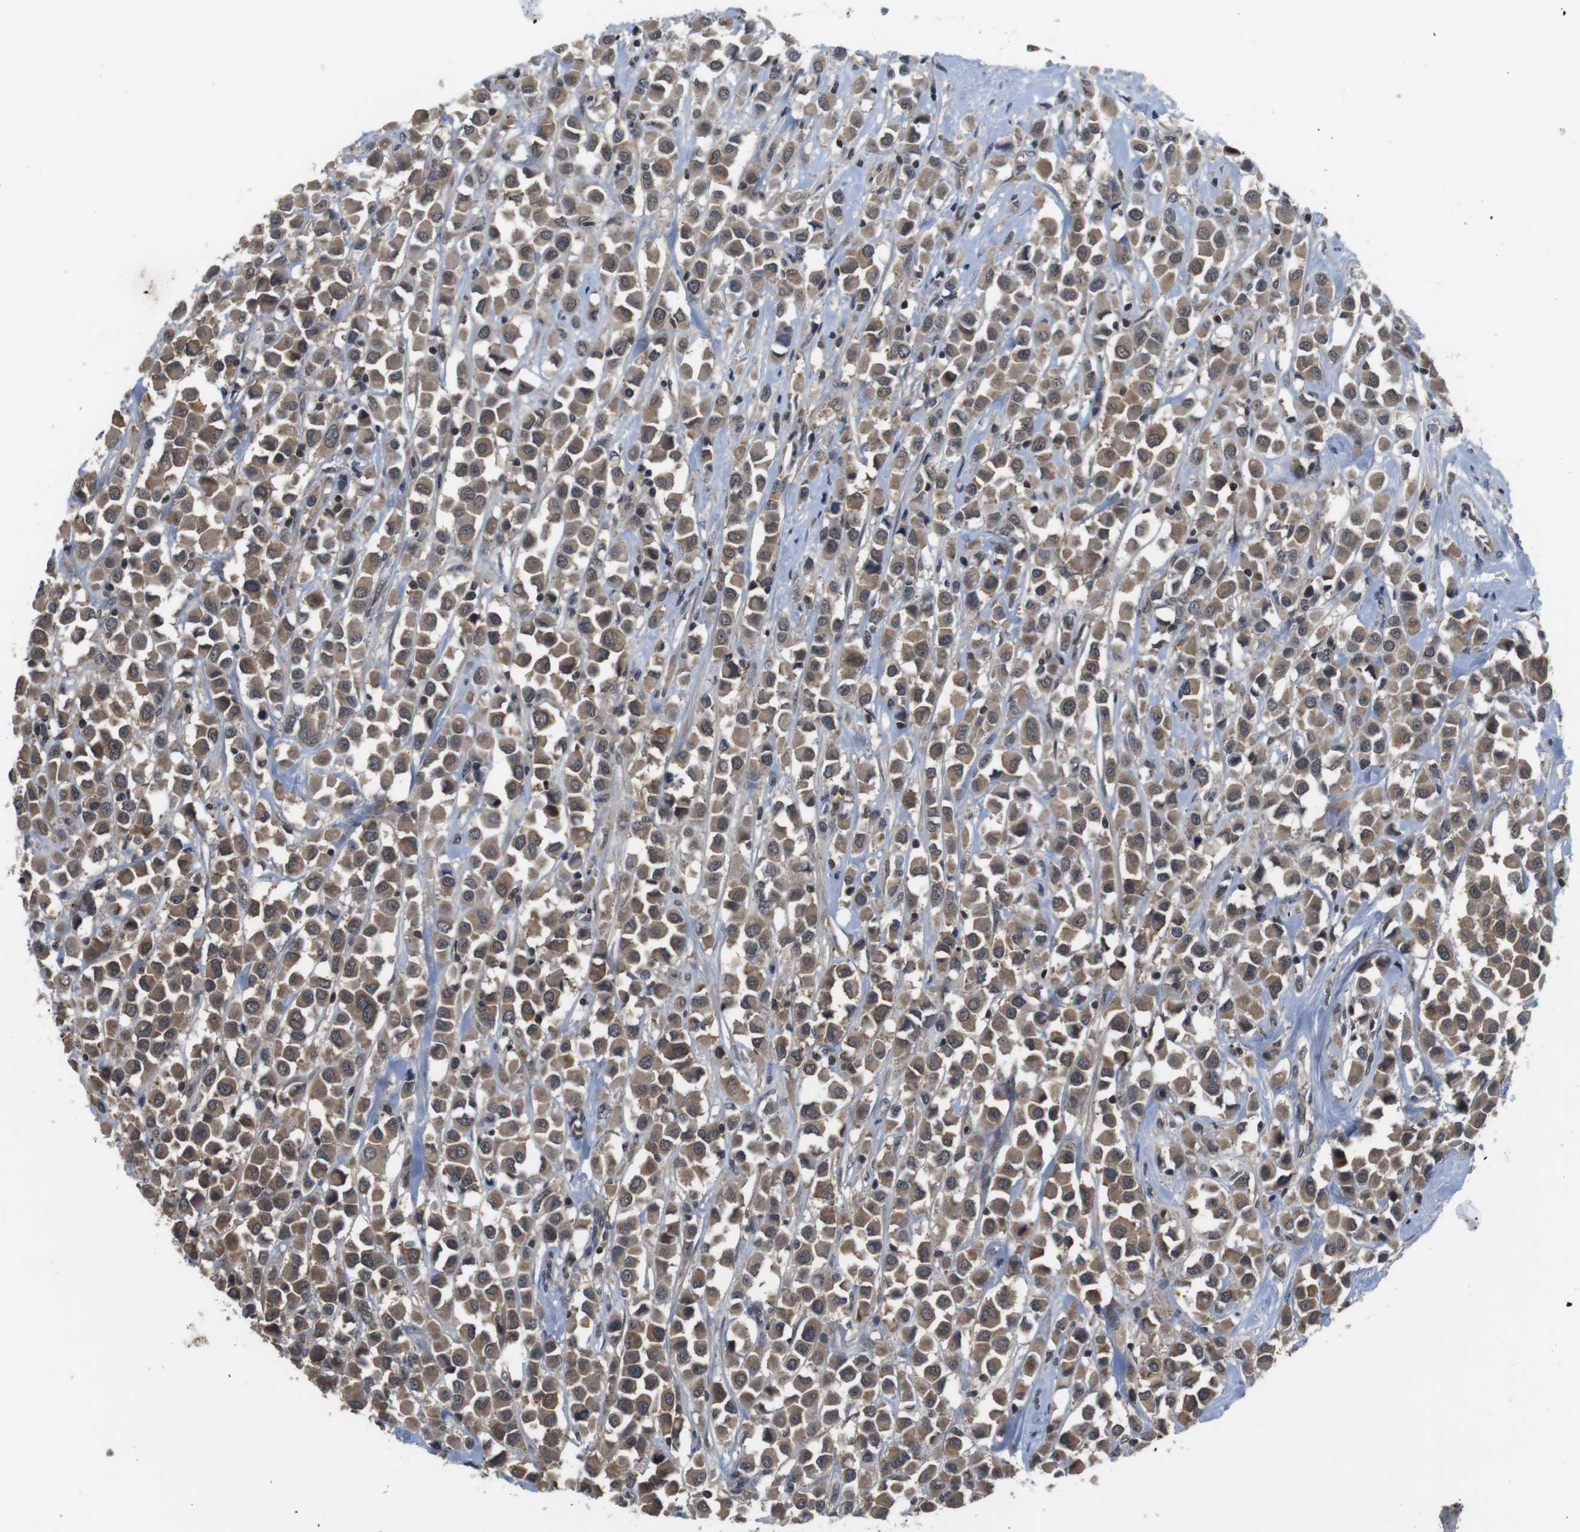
{"staining": {"intensity": "moderate", "quantity": ">75%", "location": "cytoplasmic/membranous,nuclear"}, "tissue": "breast cancer", "cell_type": "Tumor cells", "image_type": "cancer", "snomed": [{"axis": "morphology", "description": "Duct carcinoma"}, {"axis": "topography", "description": "Breast"}], "caption": "Immunohistochemistry (IHC) micrograph of breast cancer (infiltrating ductal carcinoma) stained for a protein (brown), which shows medium levels of moderate cytoplasmic/membranous and nuclear staining in about >75% of tumor cells.", "gene": "FADD", "patient": {"sex": "female", "age": 61}}